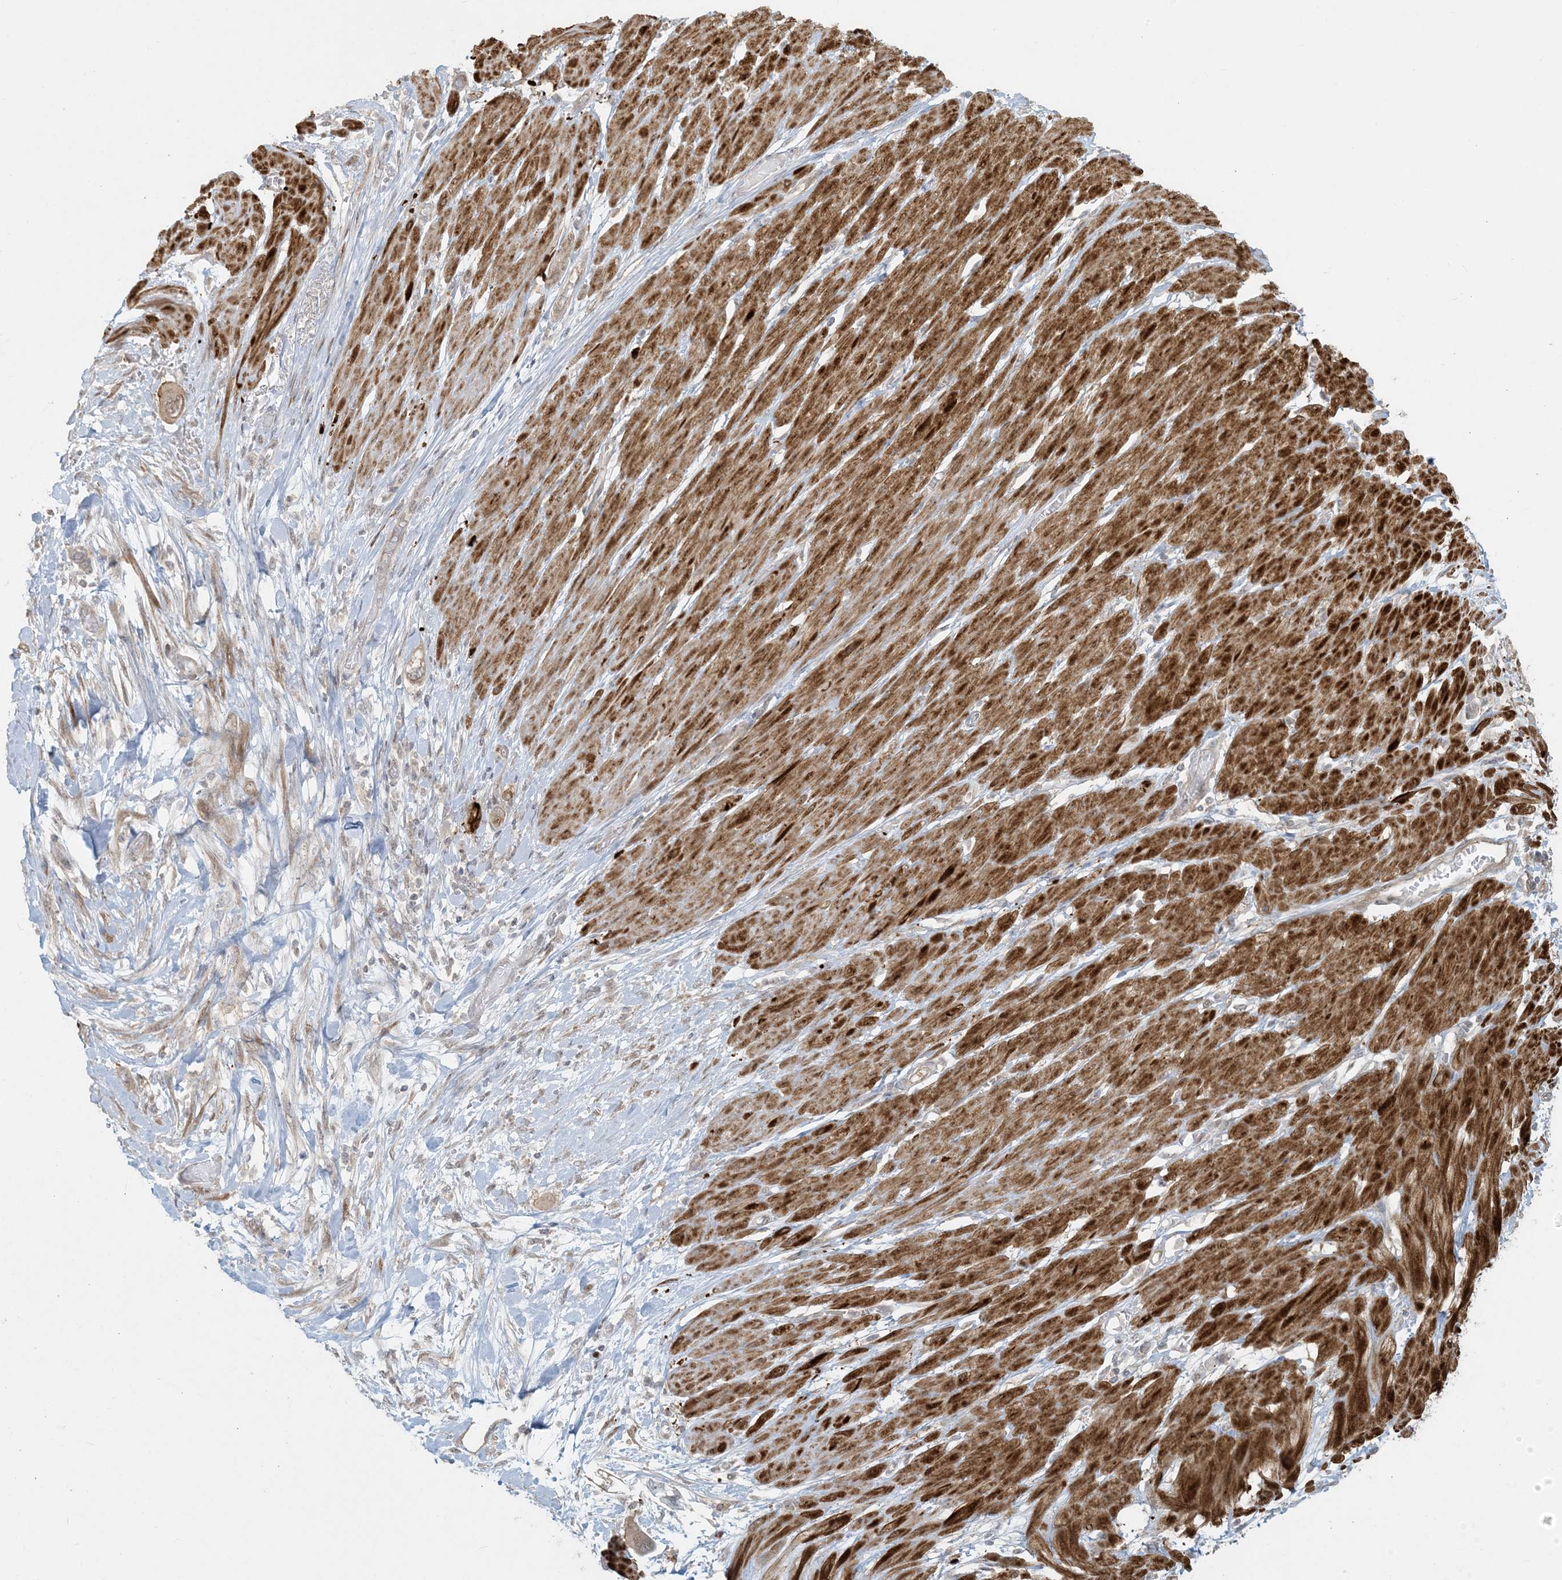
{"staining": {"intensity": "weak", "quantity": "<25%", "location": "cytoplasmic/membranous"}, "tissue": "pancreatic cancer", "cell_type": "Tumor cells", "image_type": "cancer", "snomed": [{"axis": "morphology", "description": "Adenocarcinoma, NOS"}, {"axis": "topography", "description": "Pancreas"}], "caption": "A histopathology image of human pancreatic cancer (adenocarcinoma) is negative for staining in tumor cells. (DAB immunohistochemistry with hematoxylin counter stain).", "gene": "BCORL1", "patient": {"sex": "male", "age": 68}}